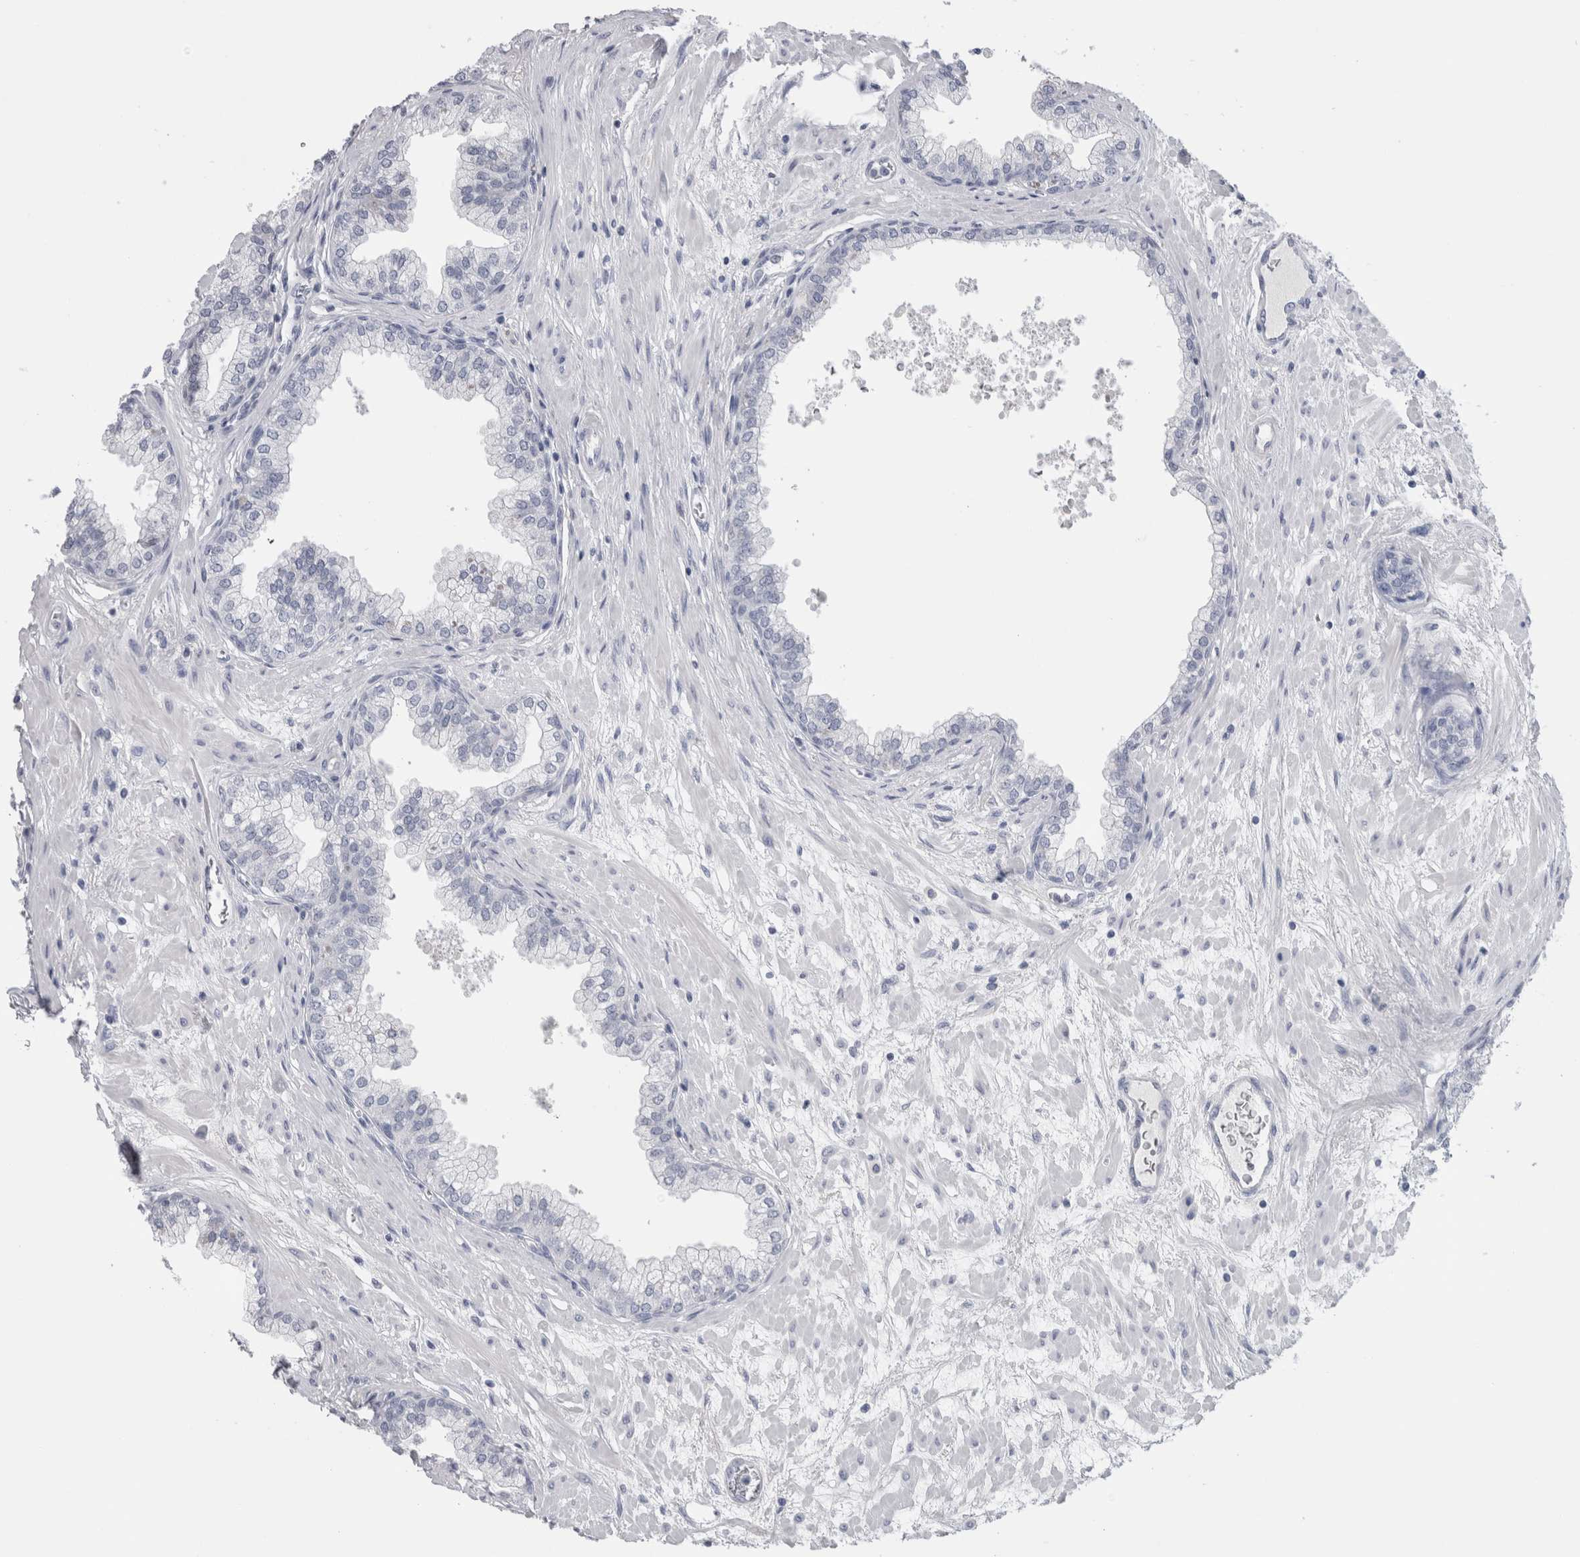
{"staining": {"intensity": "negative", "quantity": "none", "location": "none"}, "tissue": "prostate", "cell_type": "Glandular cells", "image_type": "normal", "snomed": [{"axis": "morphology", "description": "Normal tissue, NOS"}, {"axis": "morphology", "description": "Urothelial carcinoma, Low grade"}, {"axis": "topography", "description": "Urinary bladder"}, {"axis": "topography", "description": "Prostate"}], "caption": "A high-resolution histopathology image shows IHC staining of normal prostate, which demonstrates no significant positivity in glandular cells.", "gene": "ADAM2", "patient": {"sex": "male", "age": 60}}